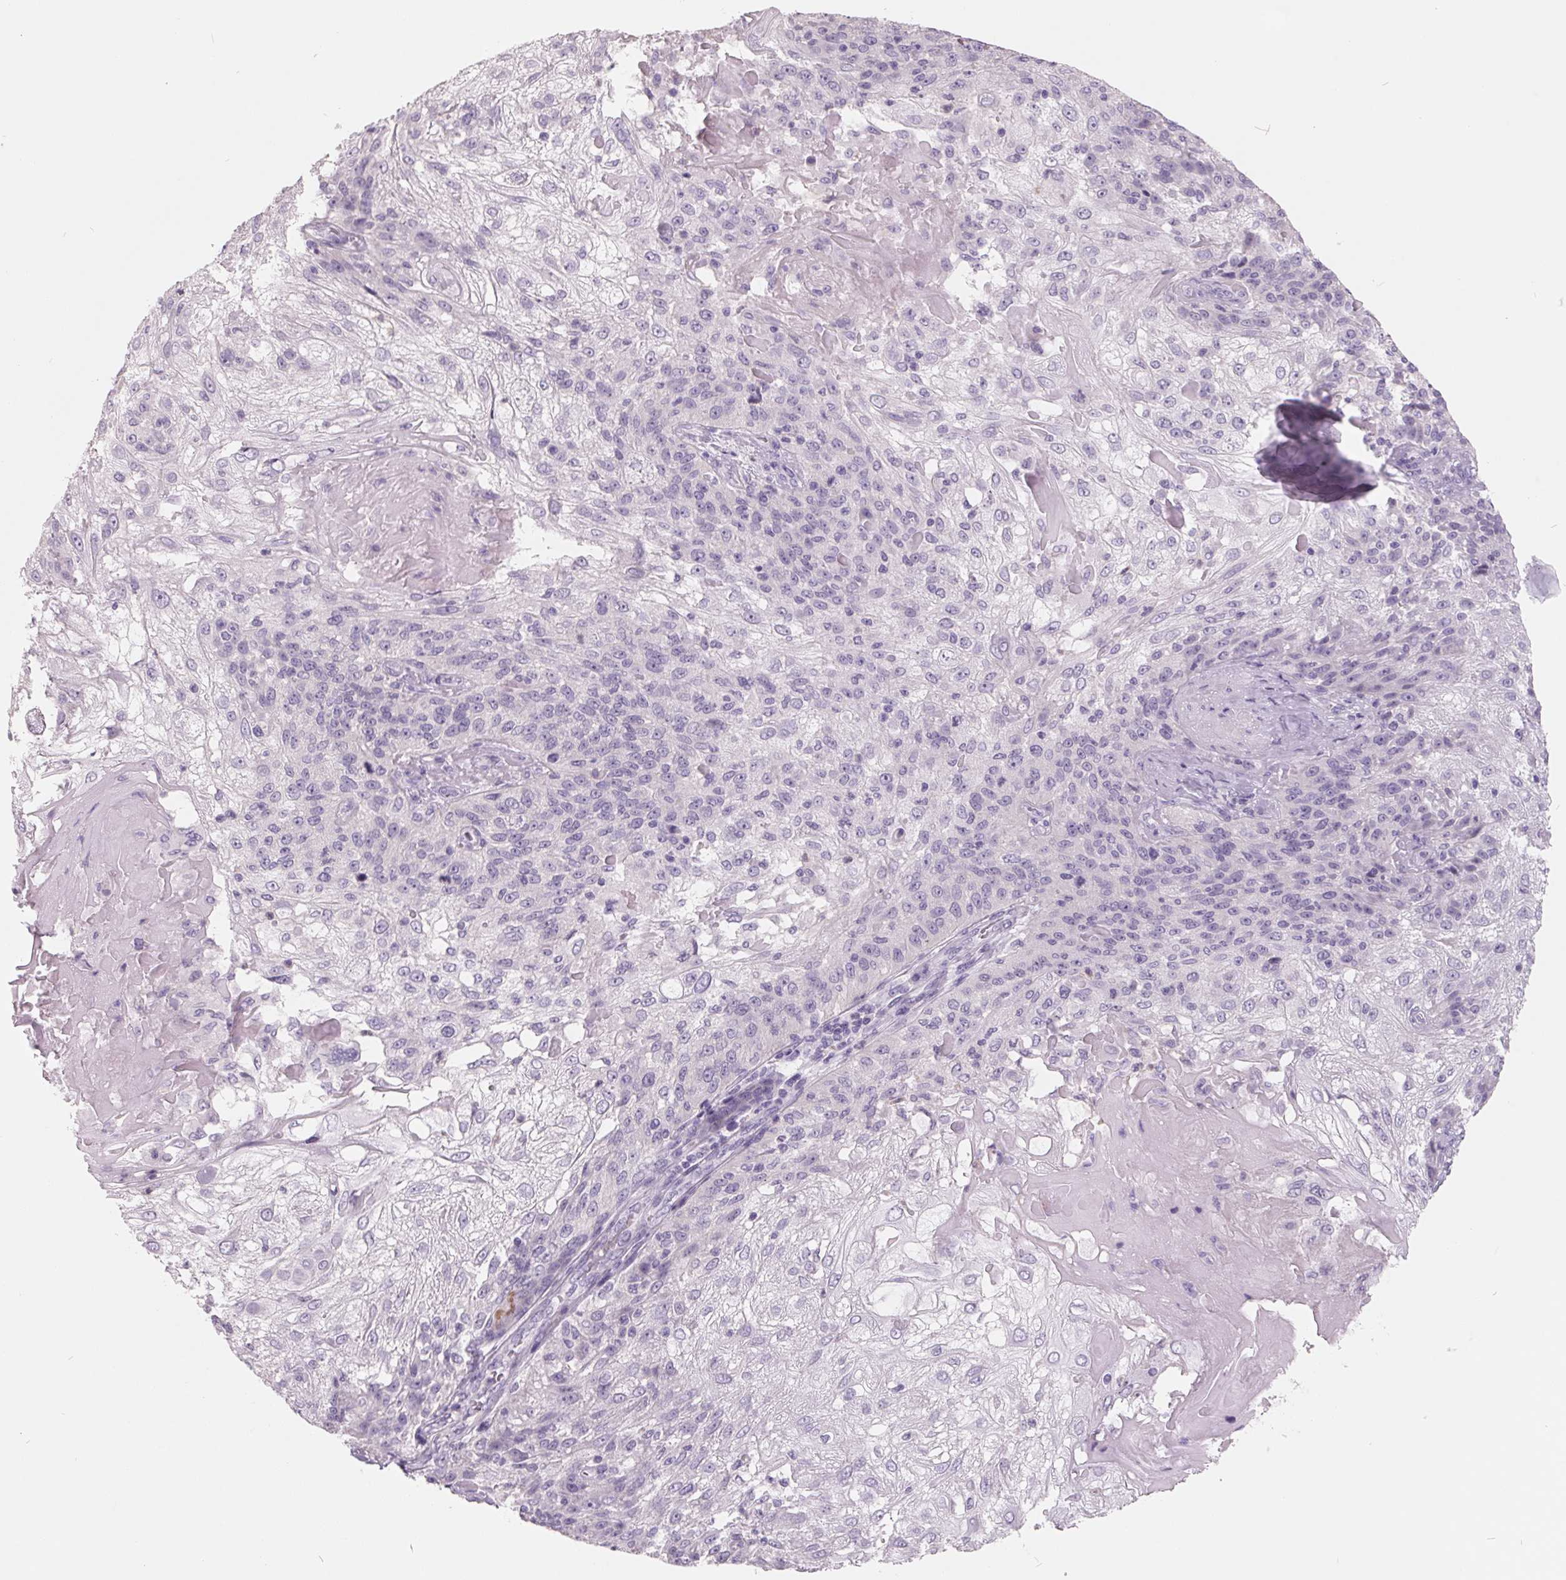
{"staining": {"intensity": "negative", "quantity": "none", "location": "none"}, "tissue": "skin cancer", "cell_type": "Tumor cells", "image_type": "cancer", "snomed": [{"axis": "morphology", "description": "Normal tissue, NOS"}, {"axis": "morphology", "description": "Squamous cell carcinoma, NOS"}, {"axis": "topography", "description": "Skin"}], "caption": "Squamous cell carcinoma (skin) was stained to show a protein in brown. There is no significant staining in tumor cells. The staining is performed using DAB (3,3'-diaminobenzidine) brown chromogen with nuclei counter-stained in using hematoxylin.", "gene": "FTCD", "patient": {"sex": "female", "age": 83}}